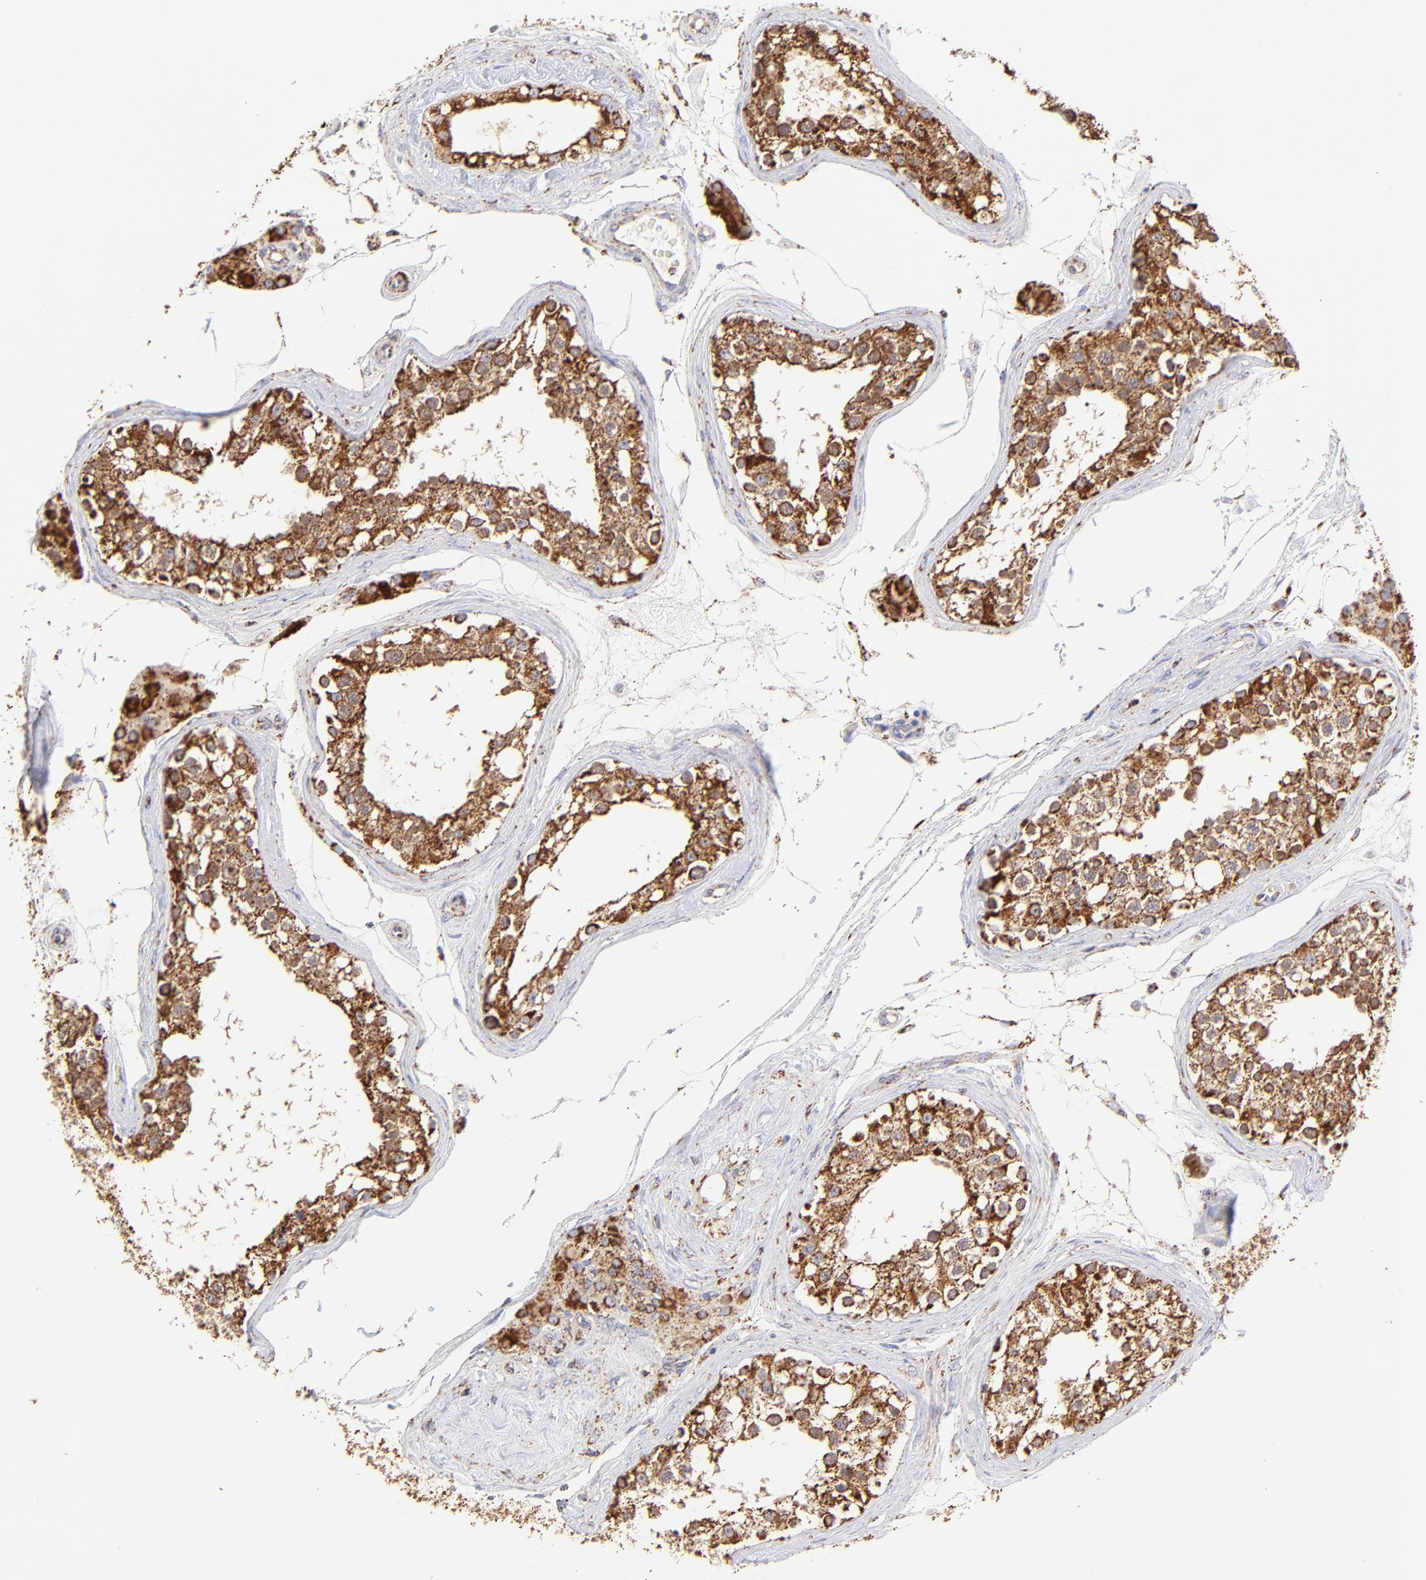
{"staining": {"intensity": "strong", "quantity": ">75%", "location": "cytoplasmic/membranous"}, "tissue": "testis", "cell_type": "Cells in seminiferous ducts", "image_type": "normal", "snomed": [{"axis": "morphology", "description": "Normal tissue, NOS"}, {"axis": "topography", "description": "Testis"}], "caption": "Immunohistochemical staining of benign testis reveals high levels of strong cytoplasmic/membranous expression in approximately >75% of cells in seminiferous ducts.", "gene": "ECH1", "patient": {"sex": "male", "age": 68}}